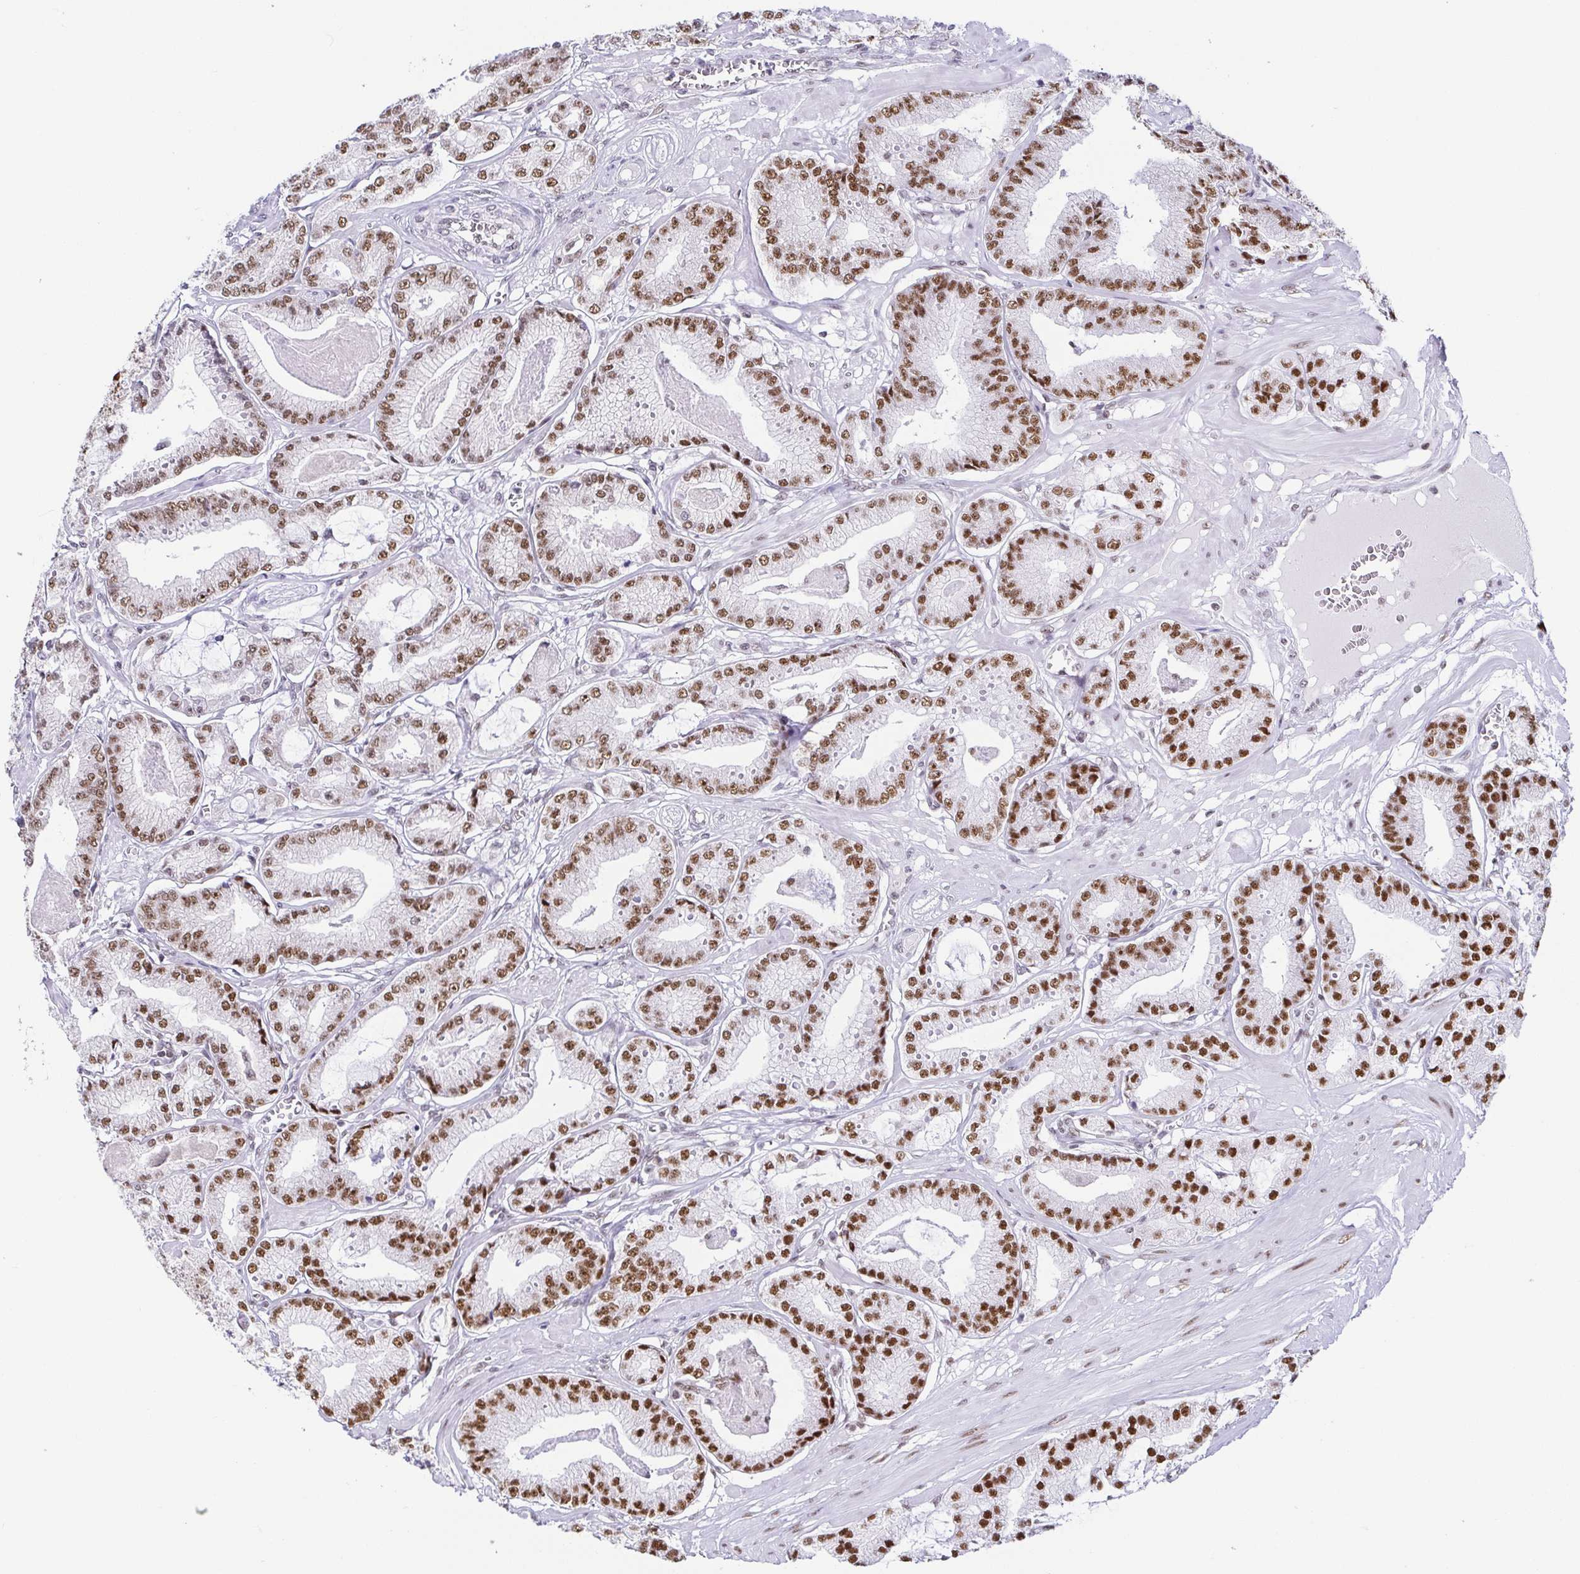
{"staining": {"intensity": "moderate", "quantity": ">75%", "location": "nuclear"}, "tissue": "prostate cancer", "cell_type": "Tumor cells", "image_type": "cancer", "snomed": [{"axis": "morphology", "description": "Adenocarcinoma, High grade"}, {"axis": "topography", "description": "Prostate"}], "caption": "This image demonstrates IHC staining of prostate high-grade adenocarcinoma, with medium moderate nuclear staining in about >75% of tumor cells.", "gene": "EWSR1", "patient": {"sex": "male", "age": 71}}